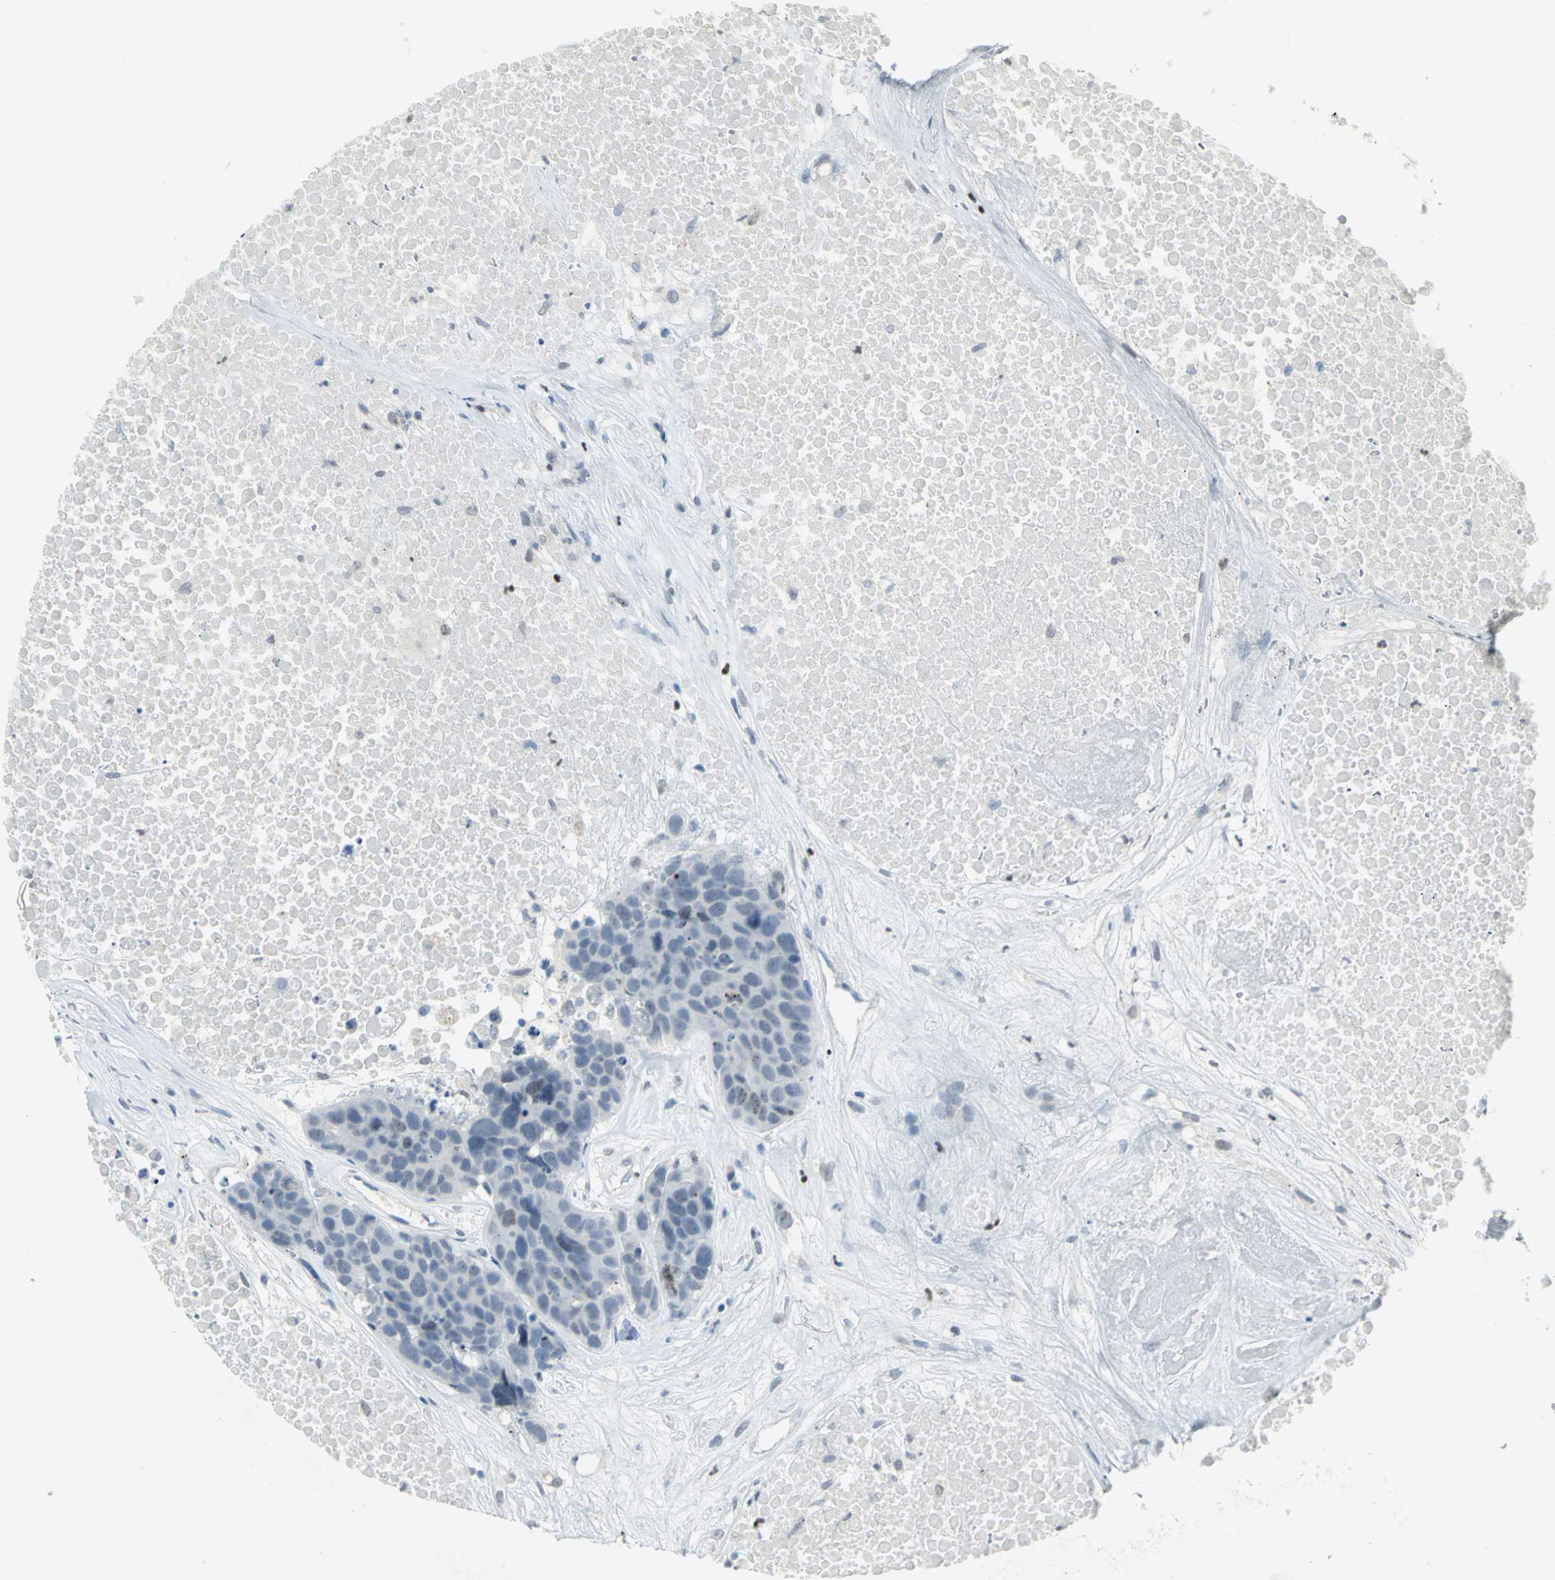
{"staining": {"intensity": "negative", "quantity": "none", "location": "none"}, "tissue": "carcinoid", "cell_type": "Tumor cells", "image_type": "cancer", "snomed": [{"axis": "morphology", "description": "Carcinoid, malignant, NOS"}, {"axis": "topography", "description": "Lung"}], "caption": "Histopathology image shows no protein positivity in tumor cells of carcinoid tissue.", "gene": "BCL6", "patient": {"sex": "male", "age": 60}}